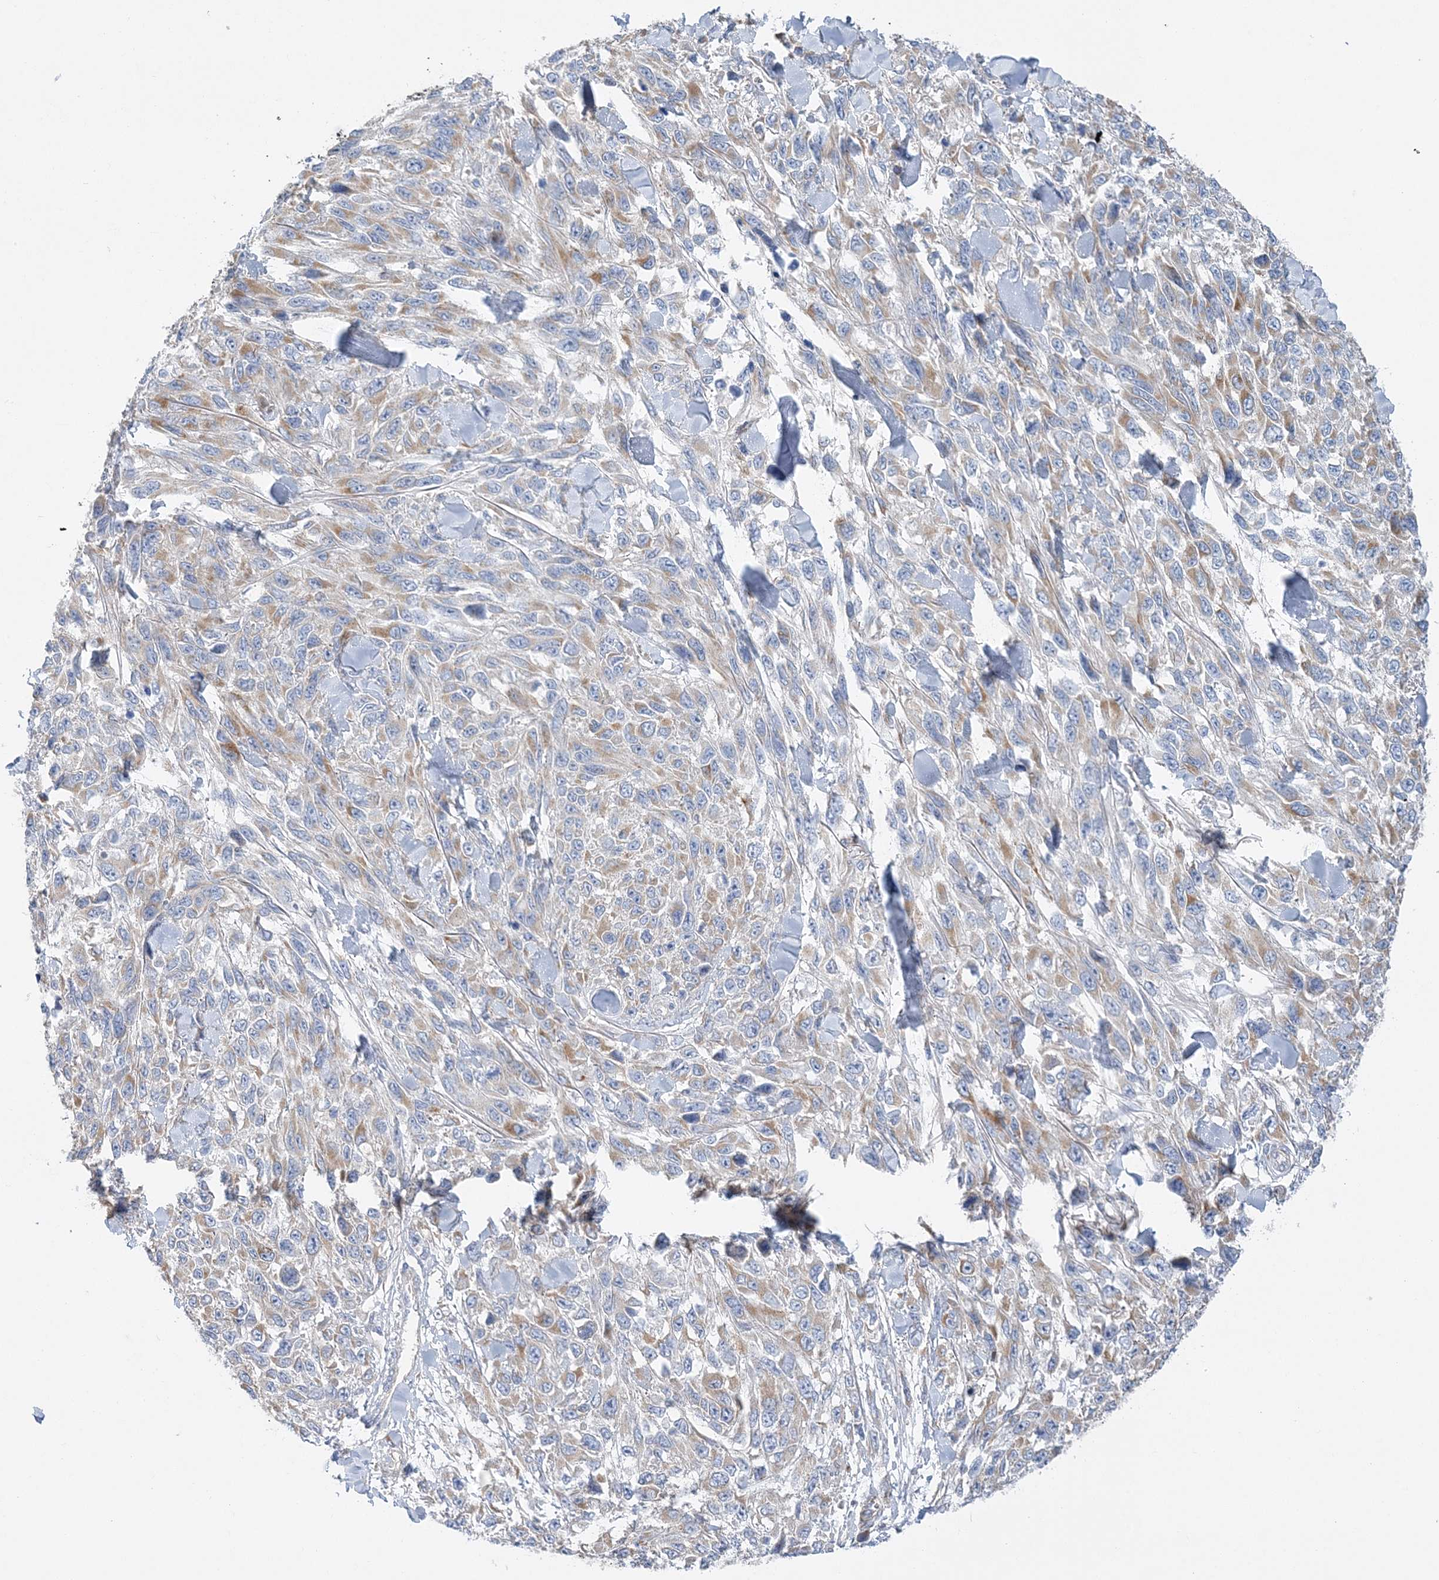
{"staining": {"intensity": "moderate", "quantity": "<25%", "location": "cytoplasmic/membranous"}, "tissue": "melanoma", "cell_type": "Tumor cells", "image_type": "cancer", "snomed": [{"axis": "morphology", "description": "Malignant melanoma, NOS"}, {"axis": "topography", "description": "Skin"}], "caption": "A photomicrograph of melanoma stained for a protein shows moderate cytoplasmic/membranous brown staining in tumor cells.", "gene": "FAM114A2", "patient": {"sex": "female", "age": 96}}